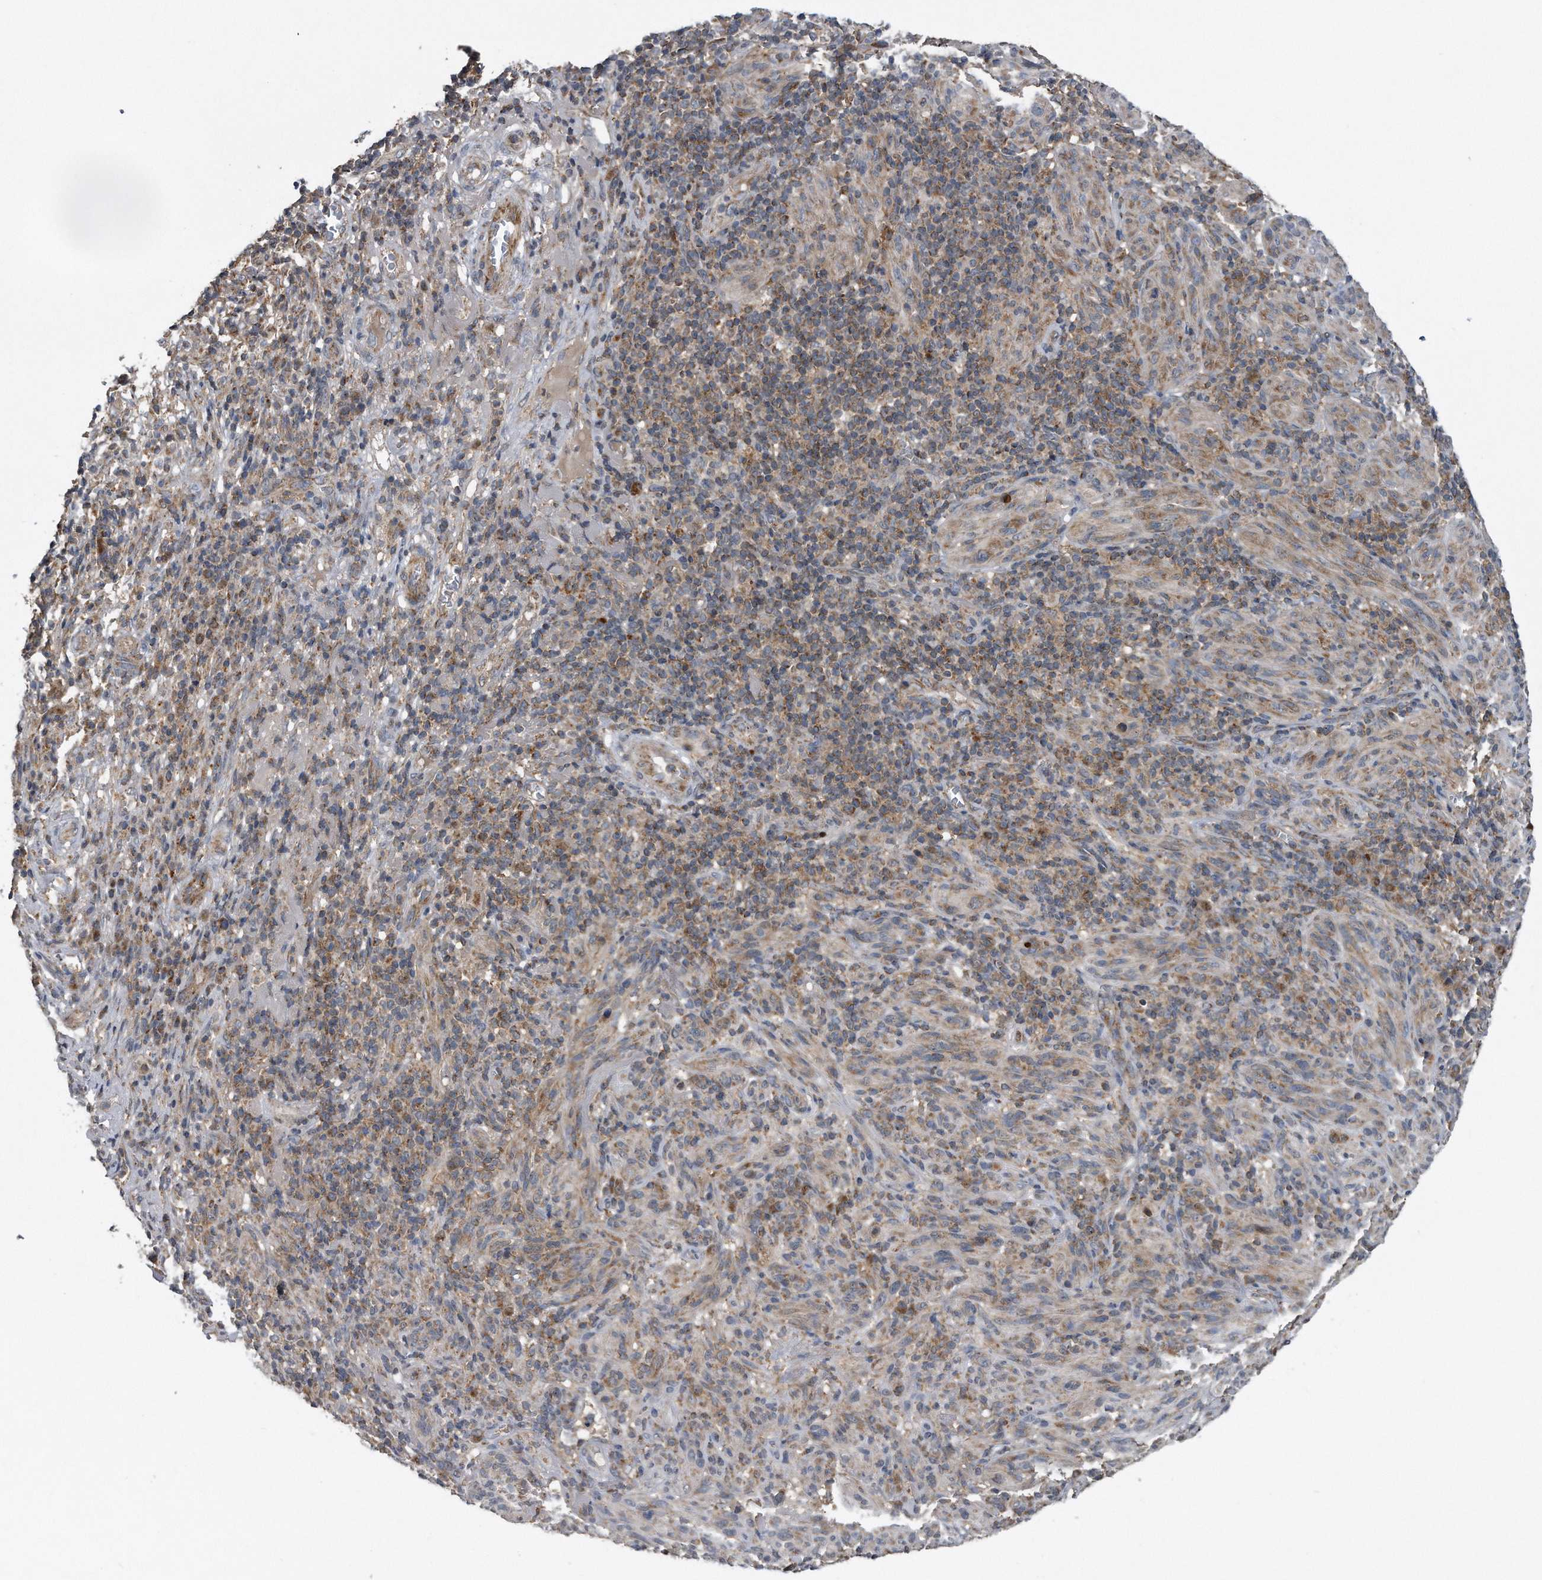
{"staining": {"intensity": "weak", "quantity": ">75%", "location": "cytoplasmic/membranous"}, "tissue": "melanoma", "cell_type": "Tumor cells", "image_type": "cancer", "snomed": [{"axis": "morphology", "description": "Malignant melanoma, NOS"}, {"axis": "topography", "description": "Skin of head"}], "caption": "DAB immunohistochemical staining of malignant melanoma demonstrates weak cytoplasmic/membranous protein staining in approximately >75% of tumor cells. (DAB (3,3'-diaminobenzidine) IHC, brown staining for protein, blue staining for nuclei).", "gene": "LYRM4", "patient": {"sex": "male", "age": 96}}